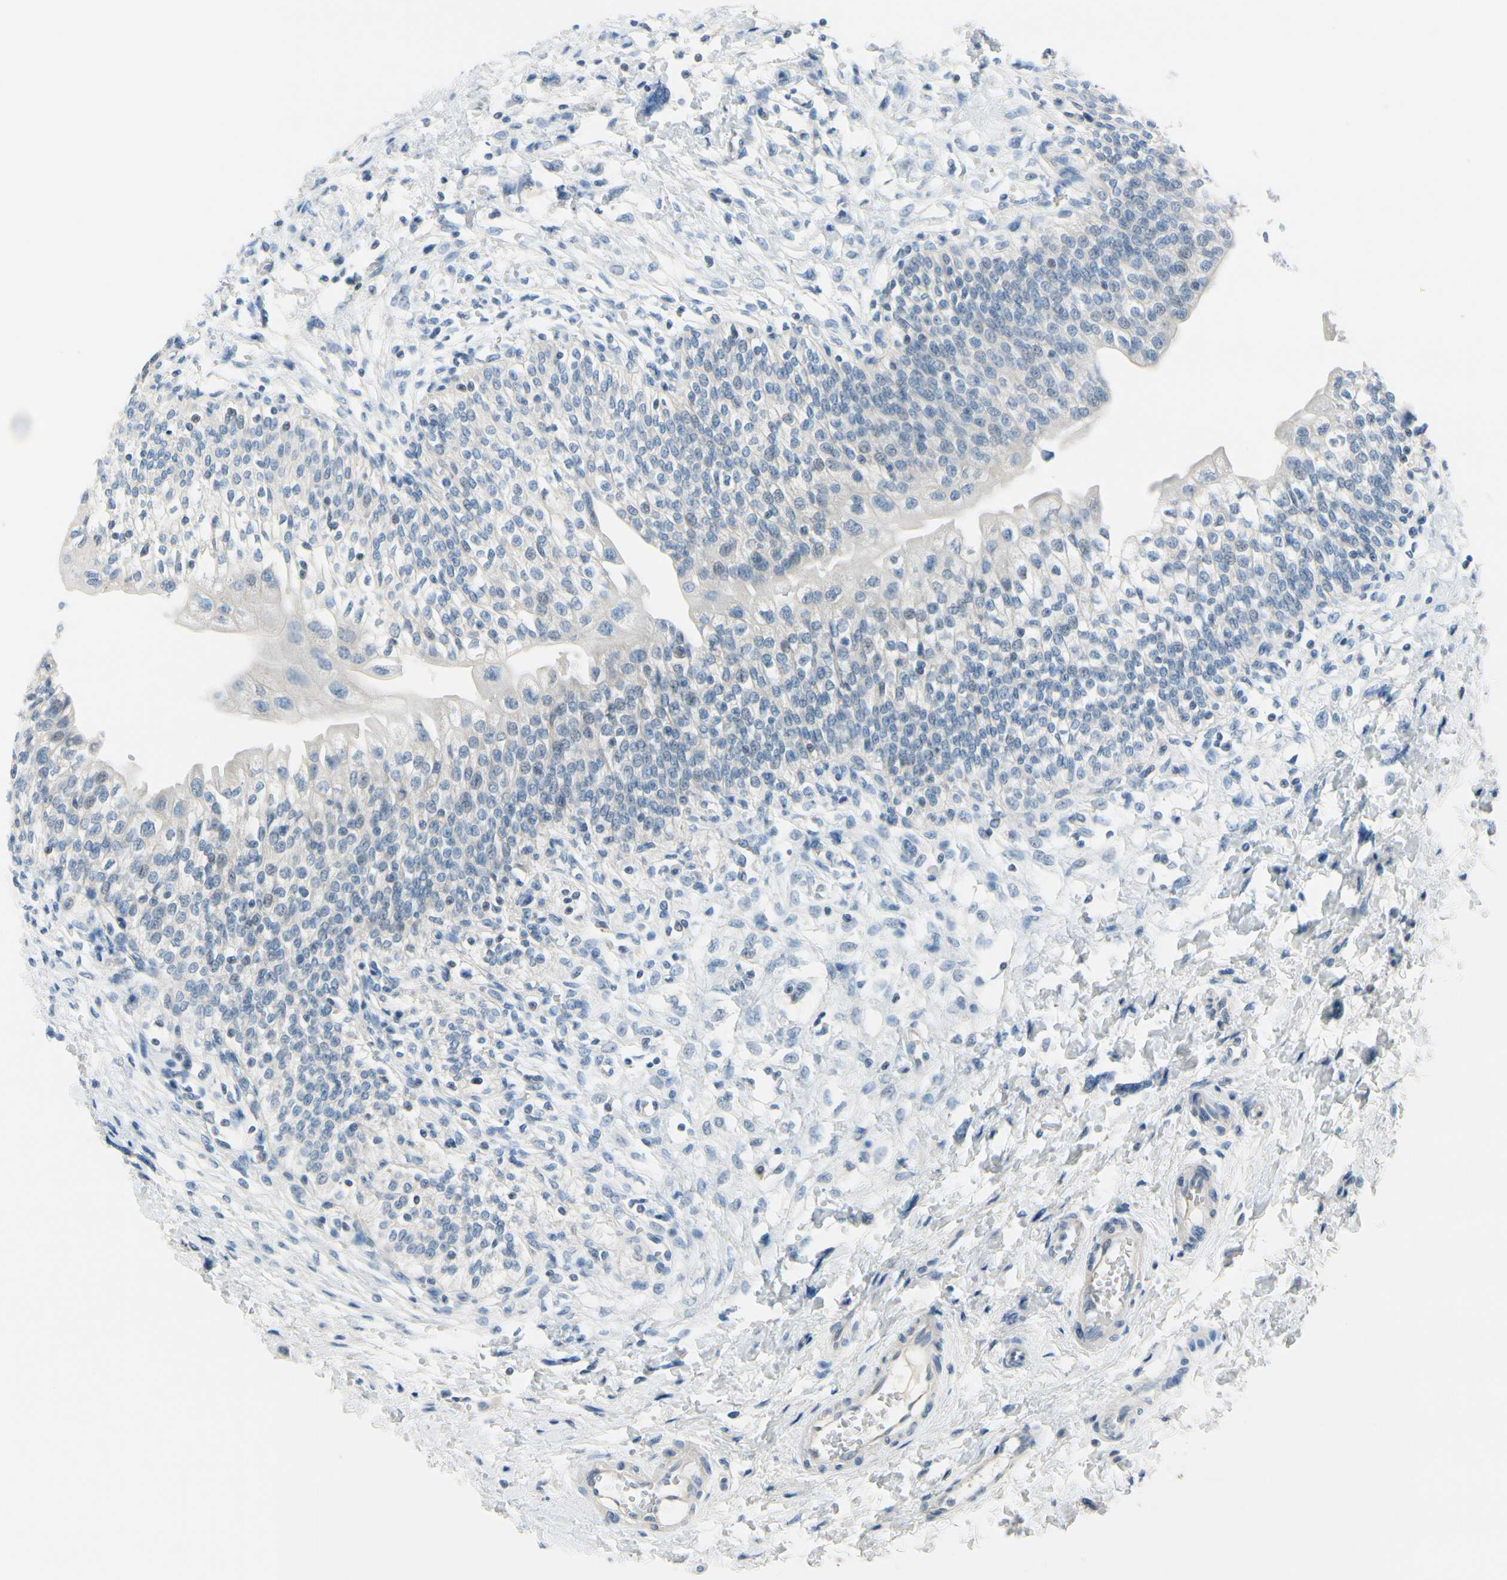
{"staining": {"intensity": "weak", "quantity": "<25%", "location": "cytoplasmic/membranous"}, "tissue": "urinary bladder", "cell_type": "Urothelial cells", "image_type": "normal", "snomed": [{"axis": "morphology", "description": "Normal tissue, NOS"}, {"axis": "topography", "description": "Urinary bladder"}], "caption": "Immunohistochemistry (IHC) micrograph of benign human urinary bladder stained for a protein (brown), which shows no positivity in urothelial cells.", "gene": "FCER2", "patient": {"sex": "male", "age": 55}}